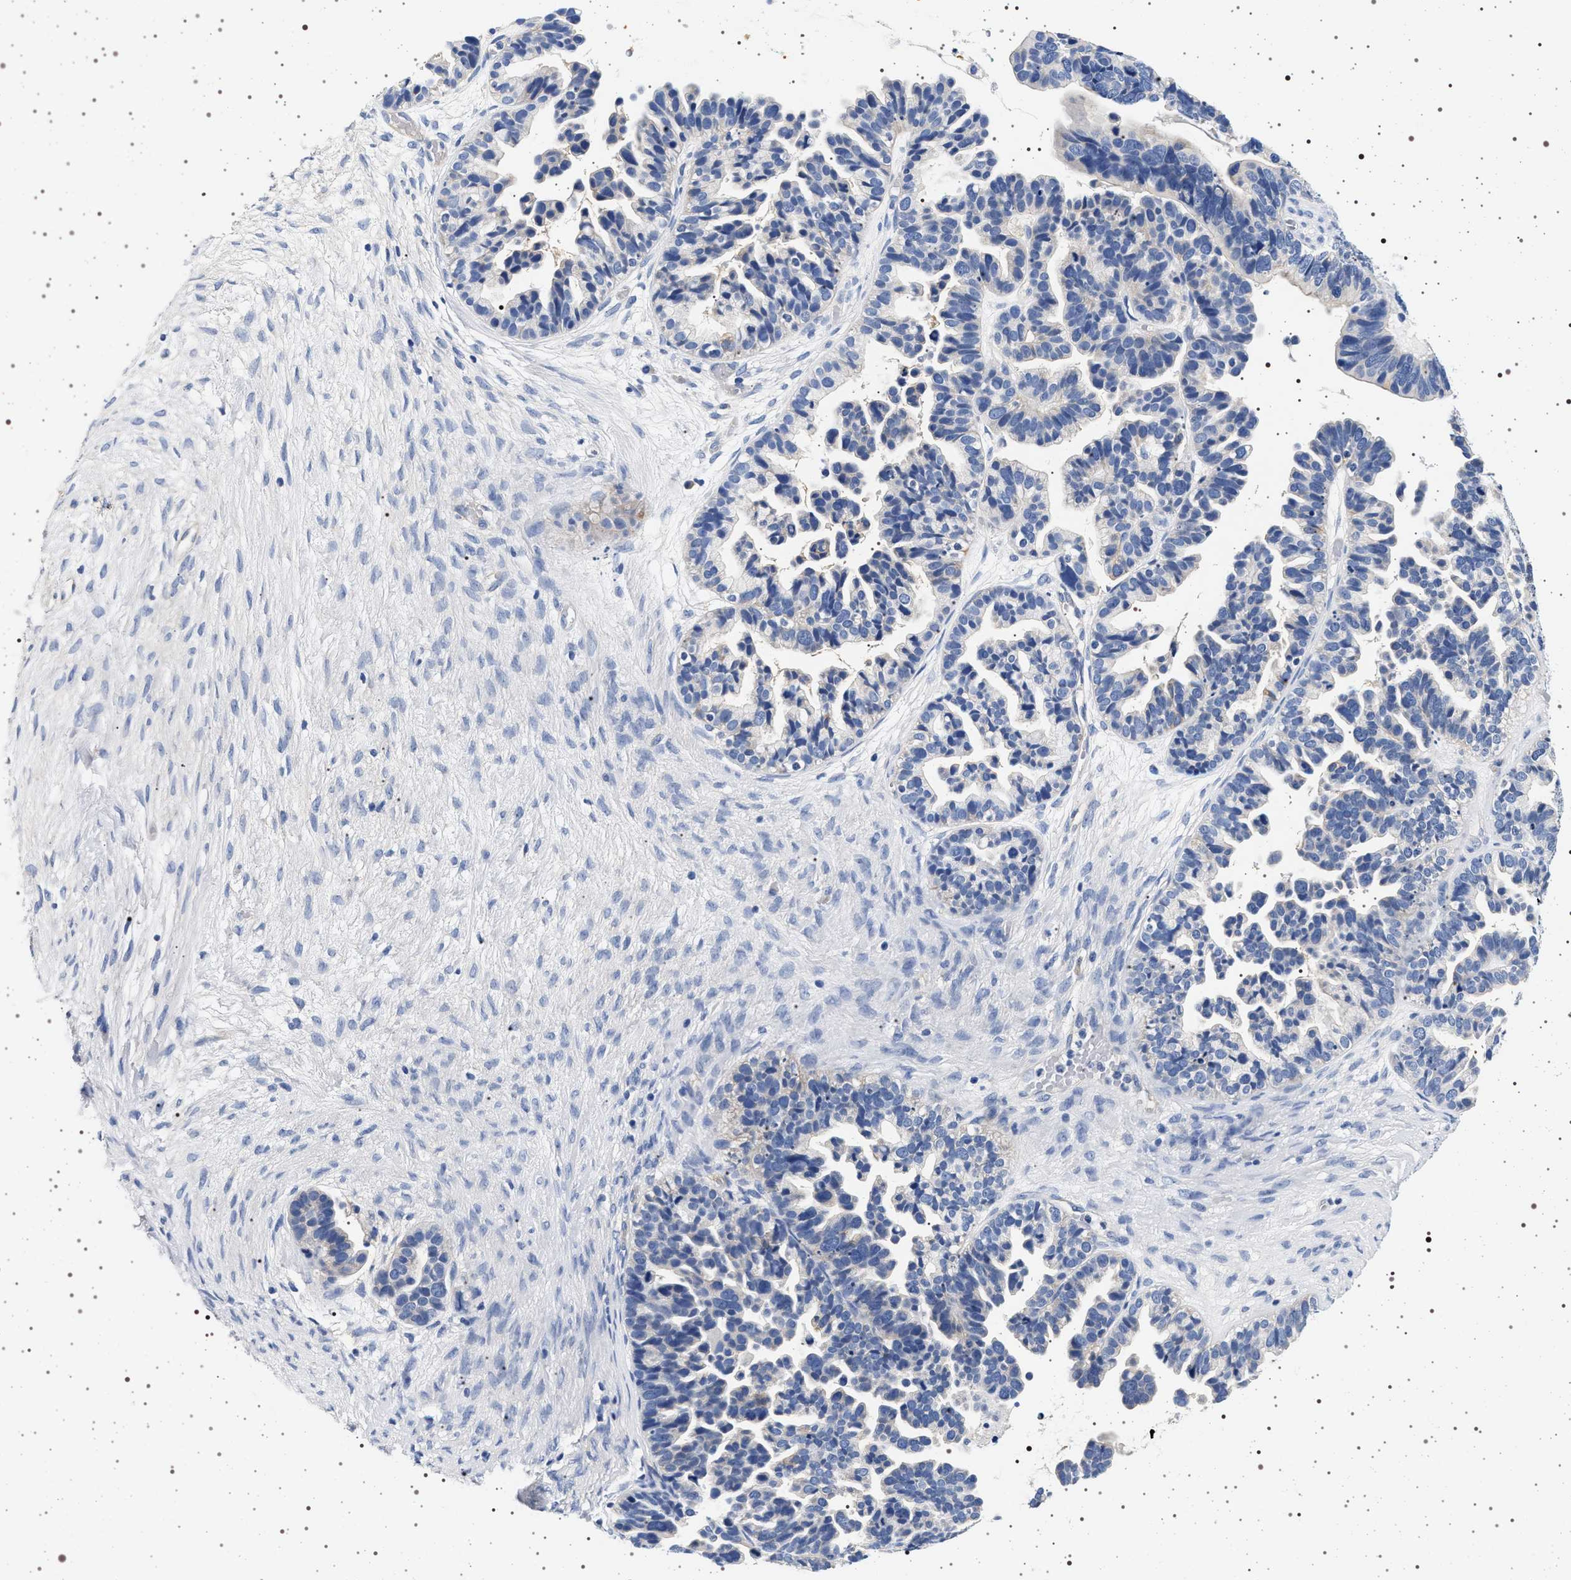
{"staining": {"intensity": "negative", "quantity": "none", "location": "none"}, "tissue": "ovarian cancer", "cell_type": "Tumor cells", "image_type": "cancer", "snomed": [{"axis": "morphology", "description": "Cystadenocarcinoma, serous, NOS"}, {"axis": "topography", "description": "Ovary"}], "caption": "An immunohistochemistry photomicrograph of ovarian serous cystadenocarcinoma is shown. There is no staining in tumor cells of ovarian serous cystadenocarcinoma.", "gene": "HSD17B1", "patient": {"sex": "female", "age": 56}}